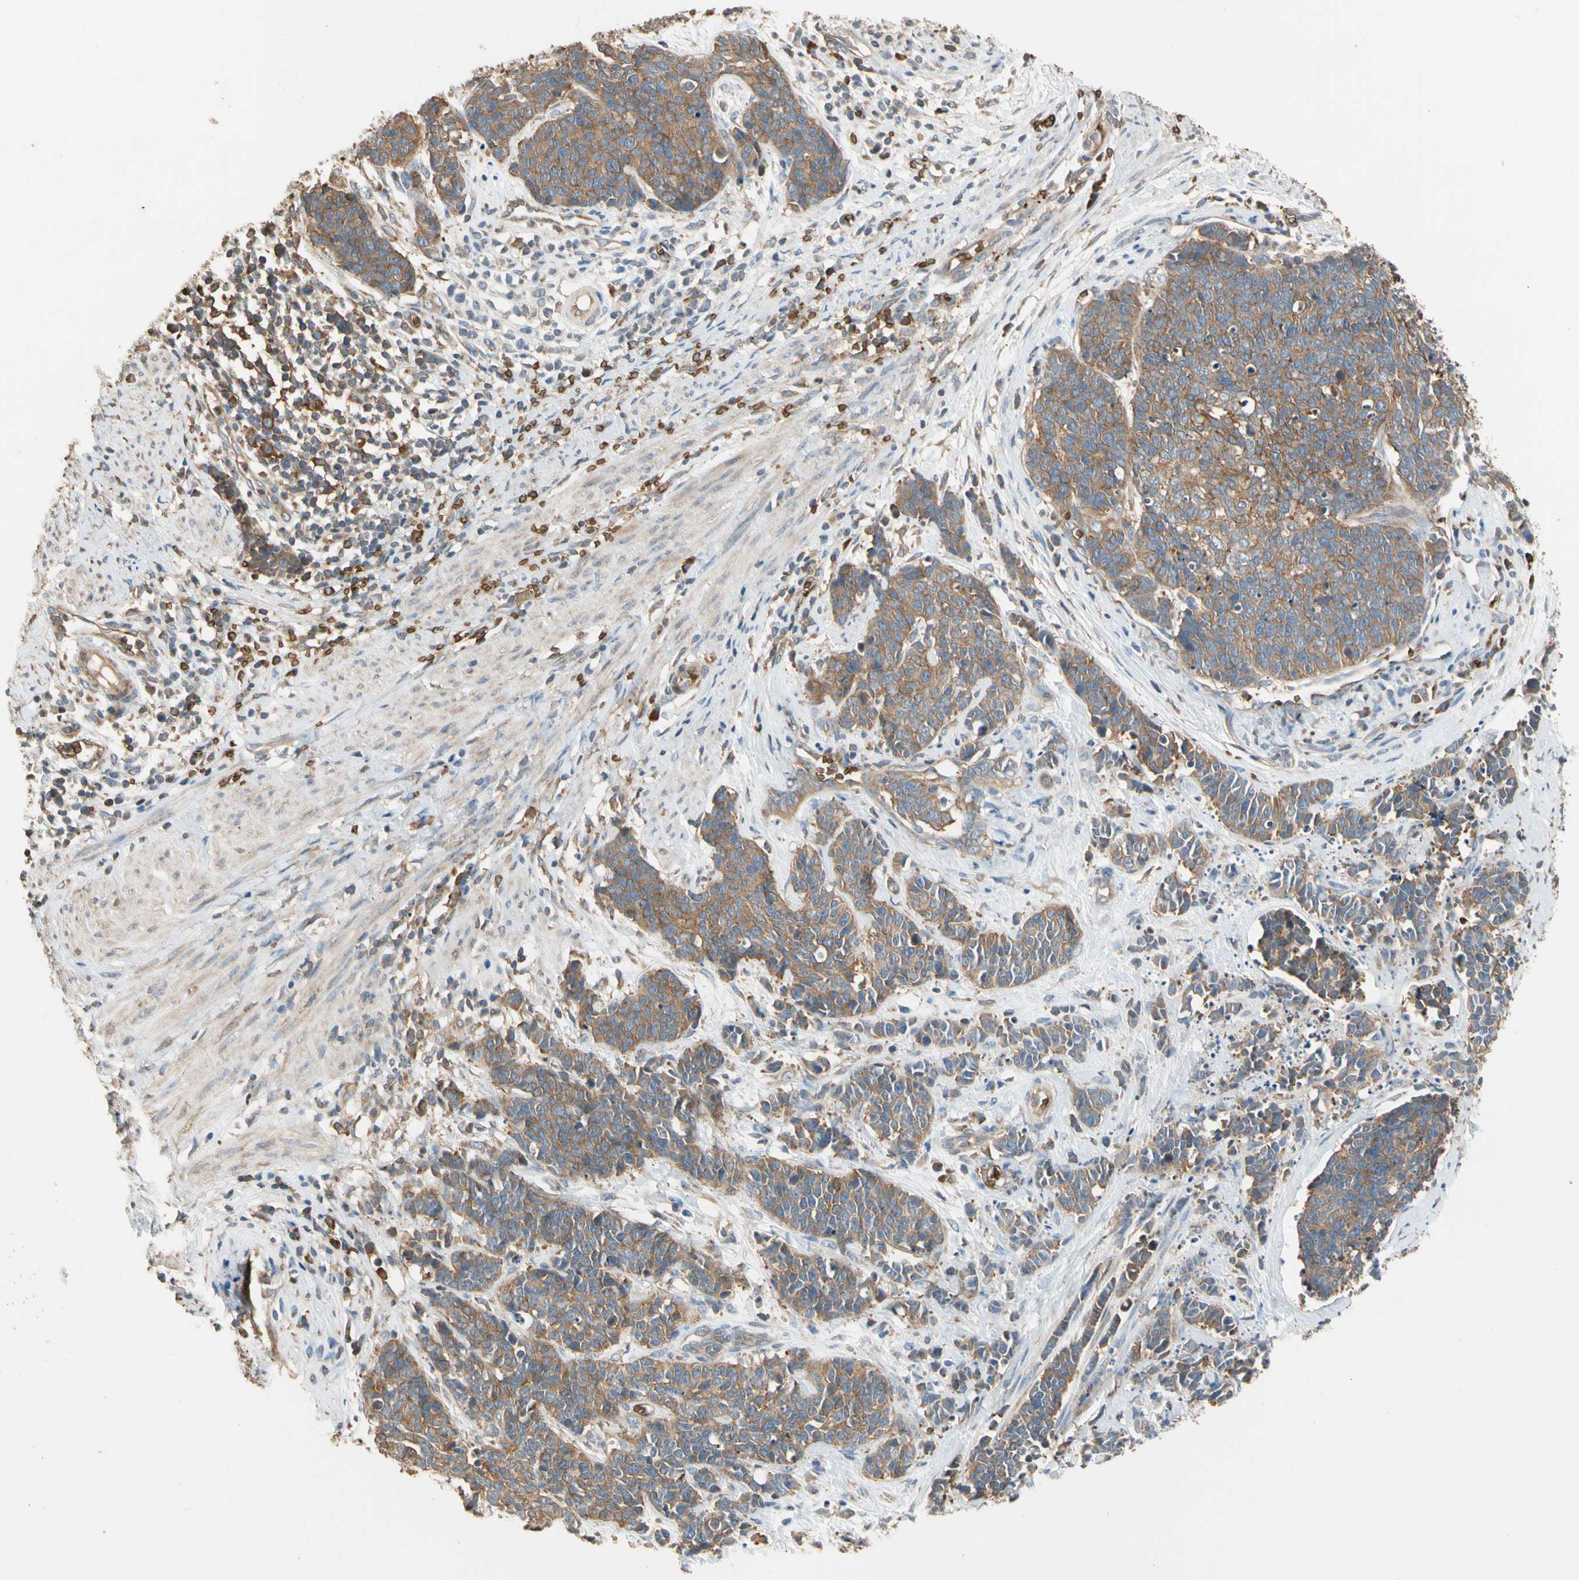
{"staining": {"intensity": "moderate", "quantity": ">75%", "location": "cytoplasmic/membranous"}, "tissue": "cervical cancer", "cell_type": "Tumor cells", "image_type": "cancer", "snomed": [{"axis": "morphology", "description": "Squamous cell carcinoma, NOS"}, {"axis": "topography", "description": "Cervix"}], "caption": "Cervical cancer (squamous cell carcinoma) tissue displays moderate cytoplasmic/membranous expression in about >75% of tumor cells, visualized by immunohistochemistry.", "gene": "RIOK2", "patient": {"sex": "female", "age": 35}}